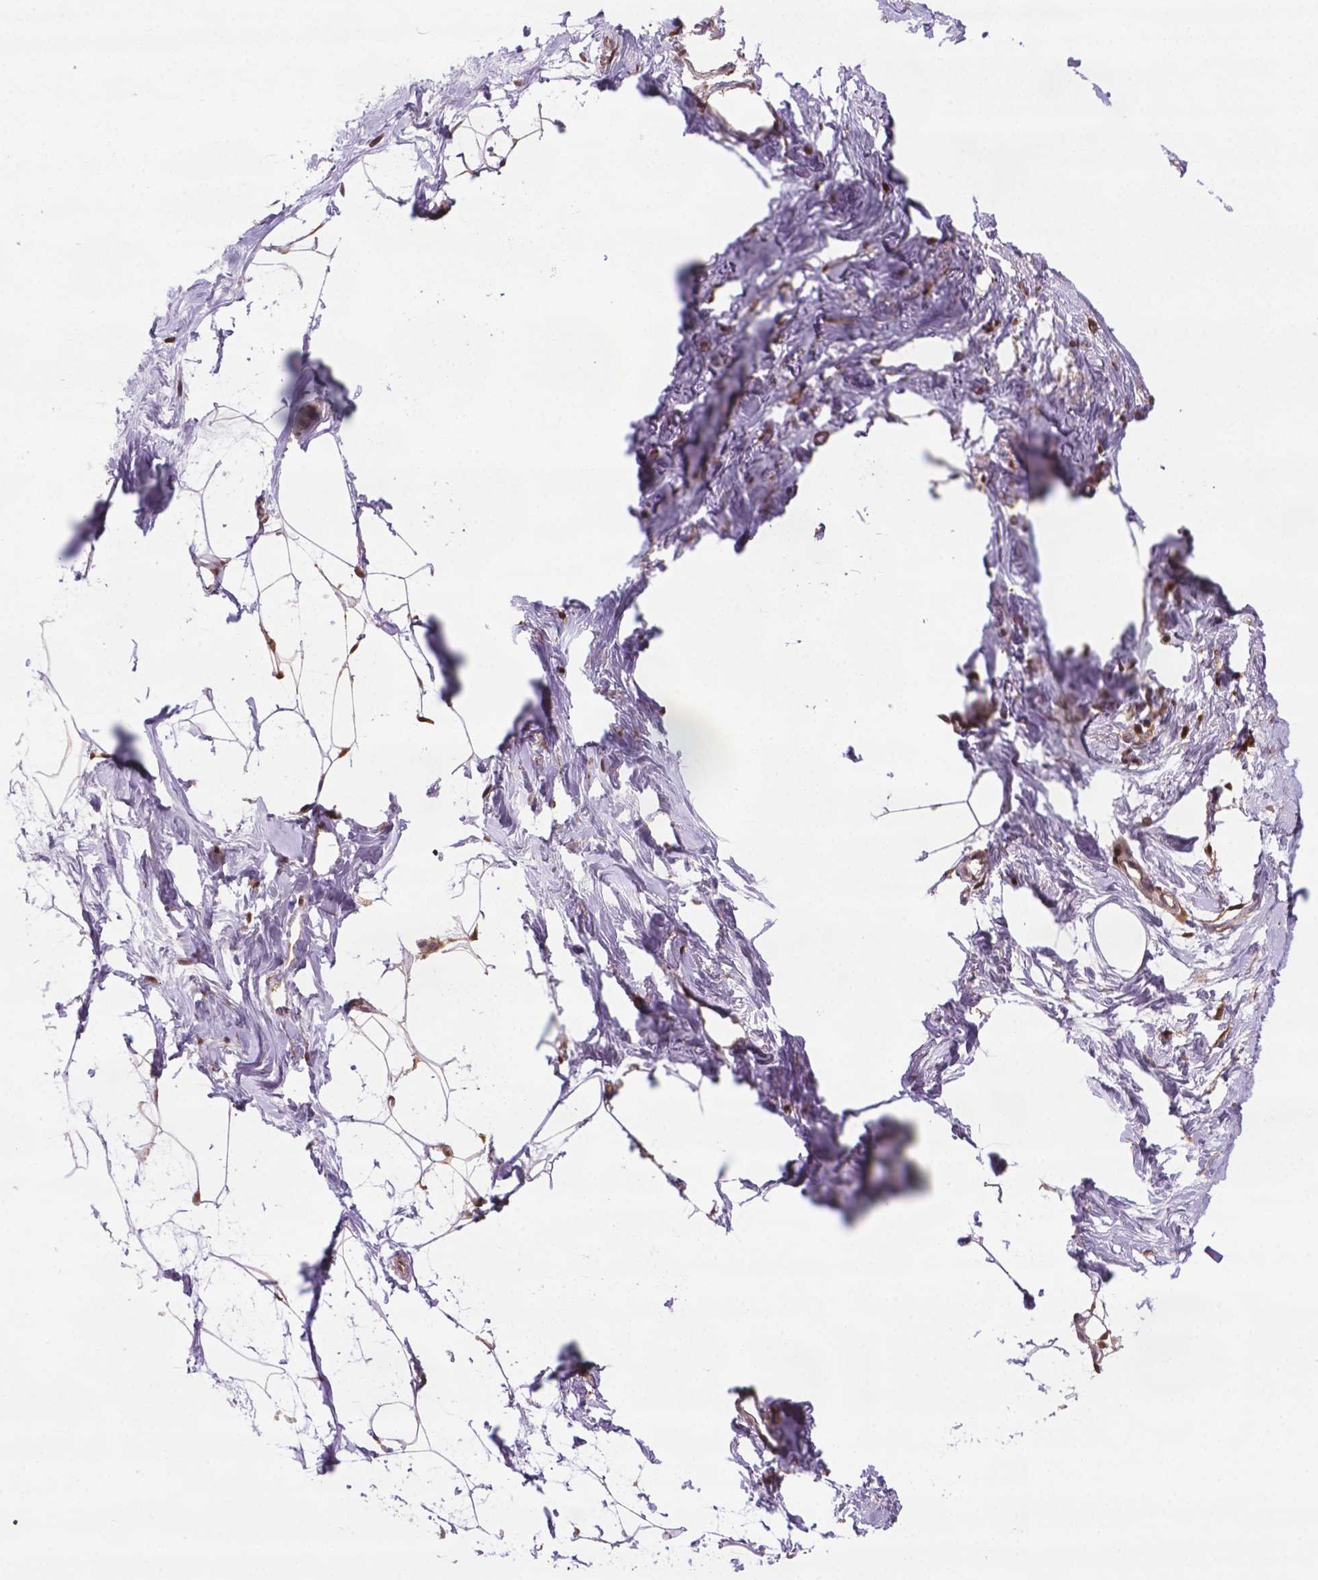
{"staining": {"intensity": "moderate", "quantity": "<25%", "location": "nuclear"}, "tissue": "breast", "cell_type": "Adipocytes", "image_type": "normal", "snomed": [{"axis": "morphology", "description": "Normal tissue, NOS"}, {"axis": "topography", "description": "Breast"}], "caption": "Protein staining displays moderate nuclear staining in about <25% of adipocytes in benign breast.", "gene": "PLIN3", "patient": {"sex": "female", "age": 45}}